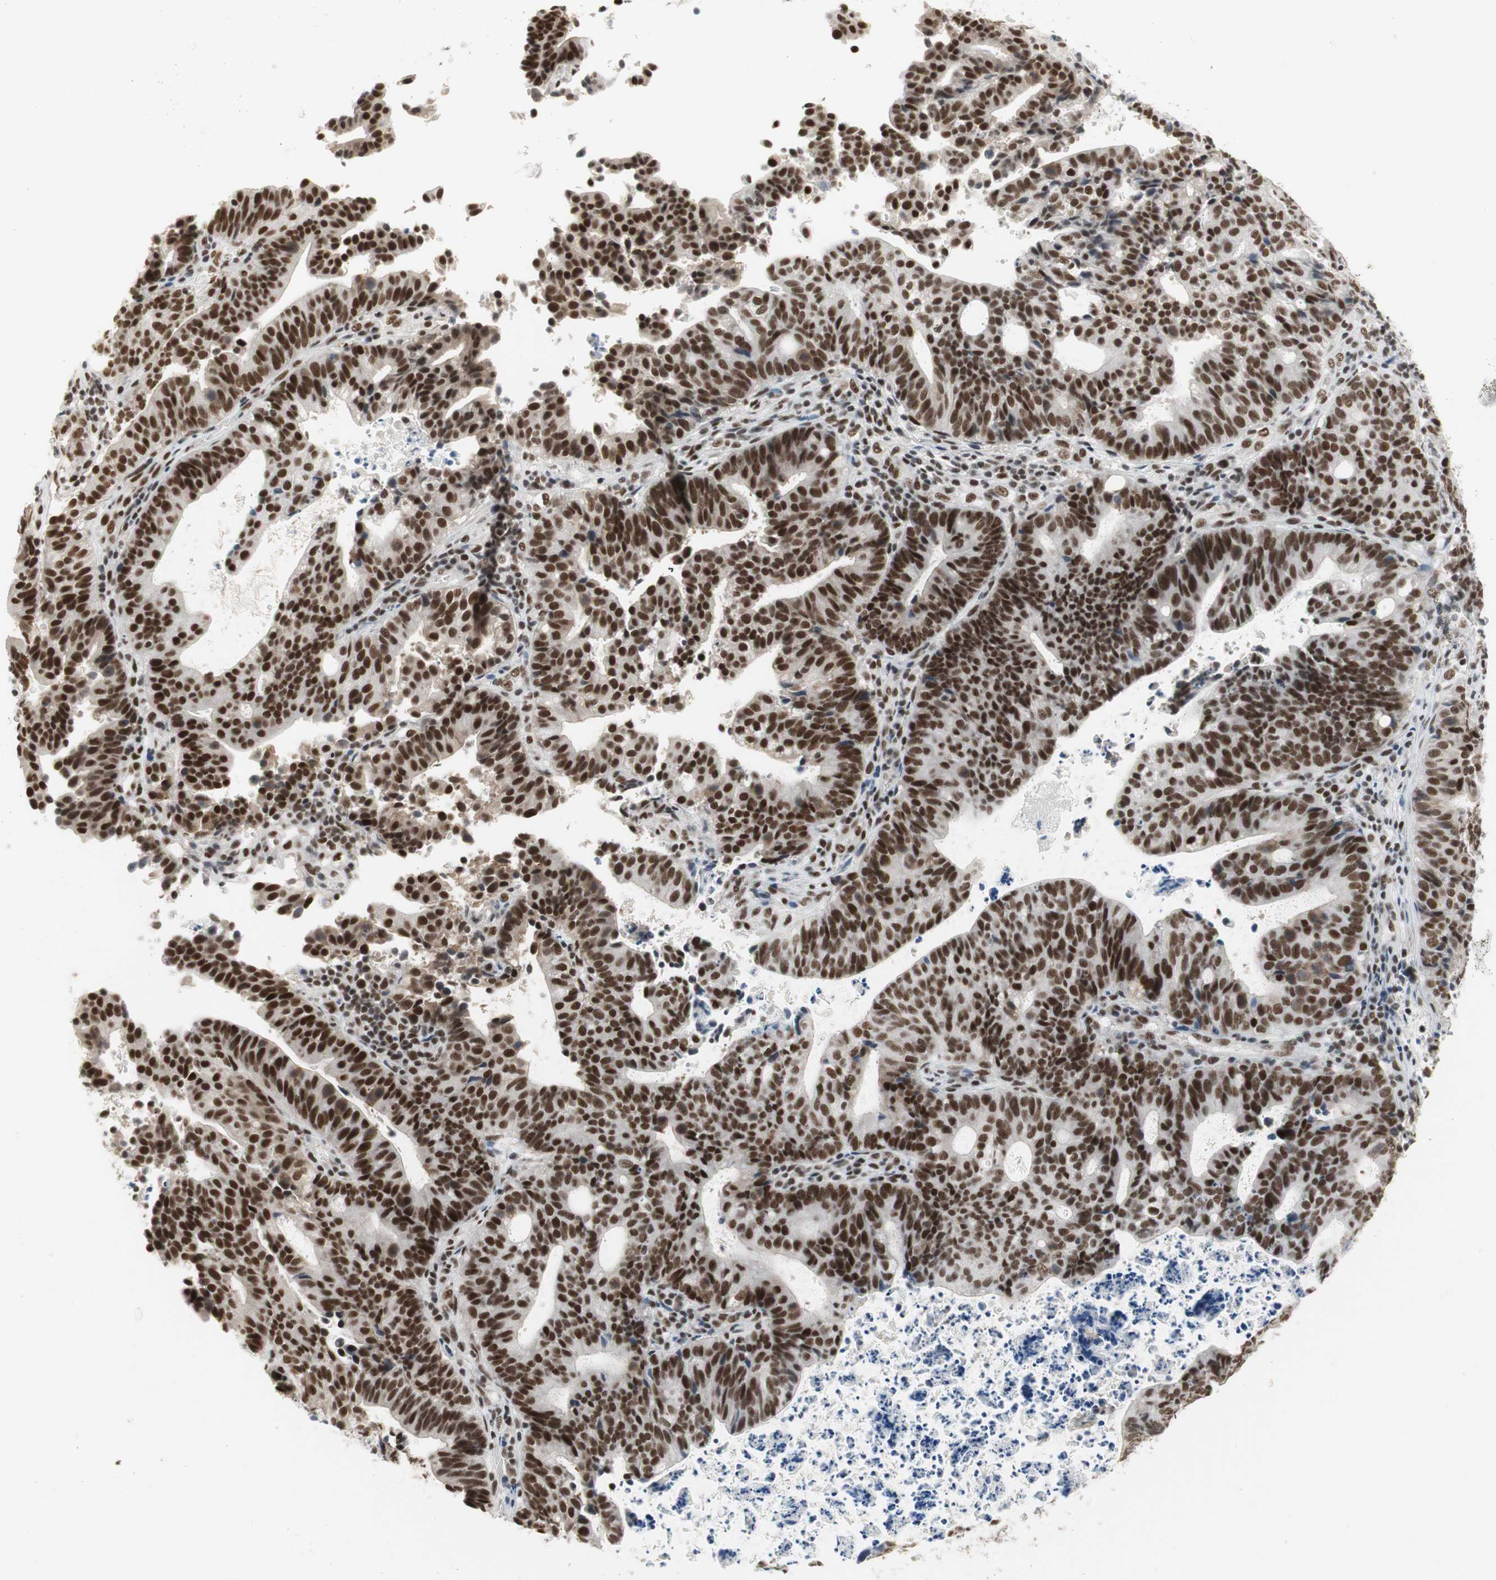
{"staining": {"intensity": "strong", "quantity": ">75%", "location": "nuclear"}, "tissue": "endometrial cancer", "cell_type": "Tumor cells", "image_type": "cancer", "snomed": [{"axis": "morphology", "description": "Adenocarcinoma, NOS"}, {"axis": "topography", "description": "Uterus"}], "caption": "Adenocarcinoma (endometrial) stained with DAB (3,3'-diaminobenzidine) immunohistochemistry (IHC) exhibits high levels of strong nuclear staining in about >75% of tumor cells.", "gene": "RTF1", "patient": {"sex": "female", "age": 83}}